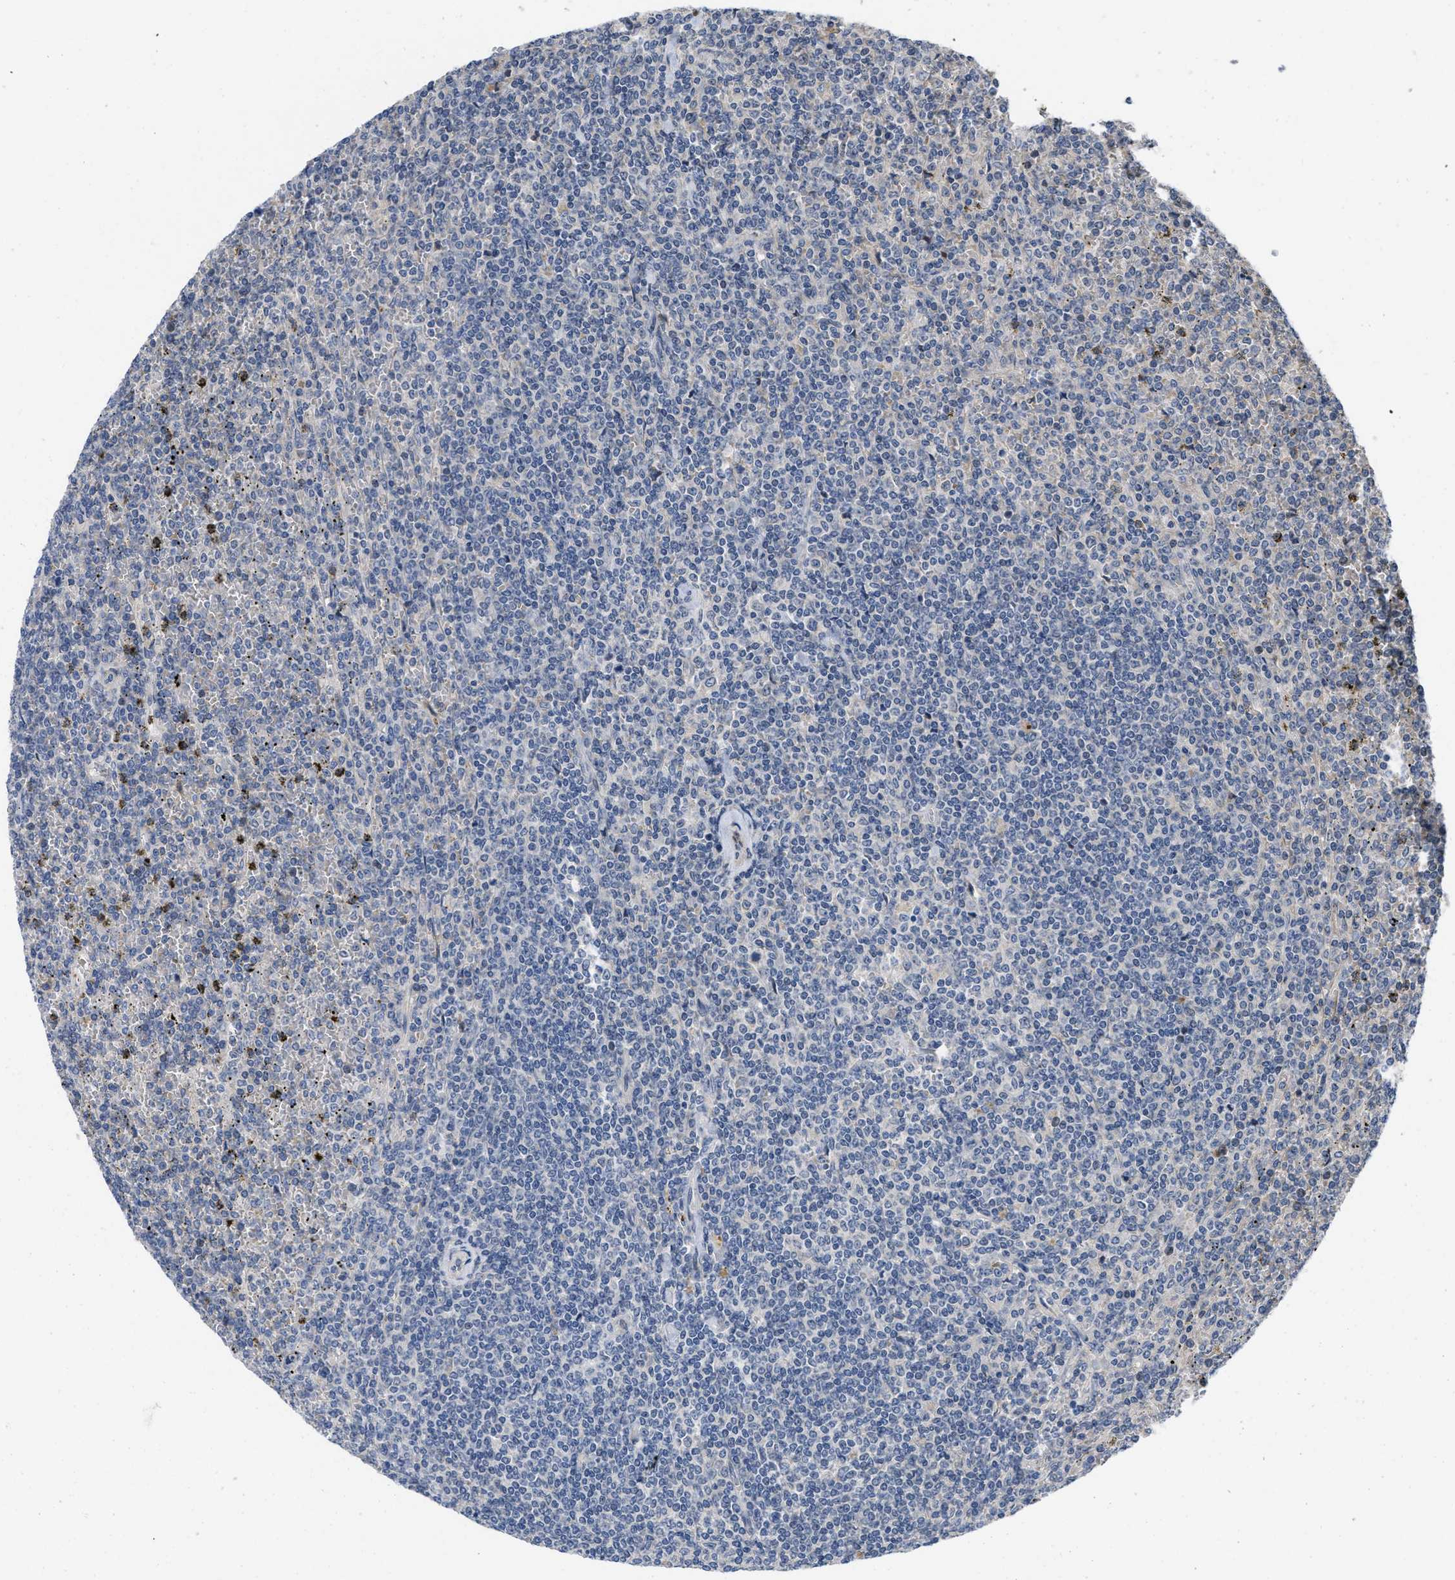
{"staining": {"intensity": "negative", "quantity": "none", "location": "none"}, "tissue": "lymphoma", "cell_type": "Tumor cells", "image_type": "cancer", "snomed": [{"axis": "morphology", "description": "Malignant lymphoma, non-Hodgkin's type, Low grade"}, {"axis": "topography", "description": "Spleen"}], "caption": "High magnification brightfield microscopy of lymphoma stained with DAB (3,3'-diaminobenzidine) (brown) and counterstained with hematoxylin (blue): tumor cells show no significant expression.", "gene": "CDPF1", "patient": {"sex": "female", "age": 19}}